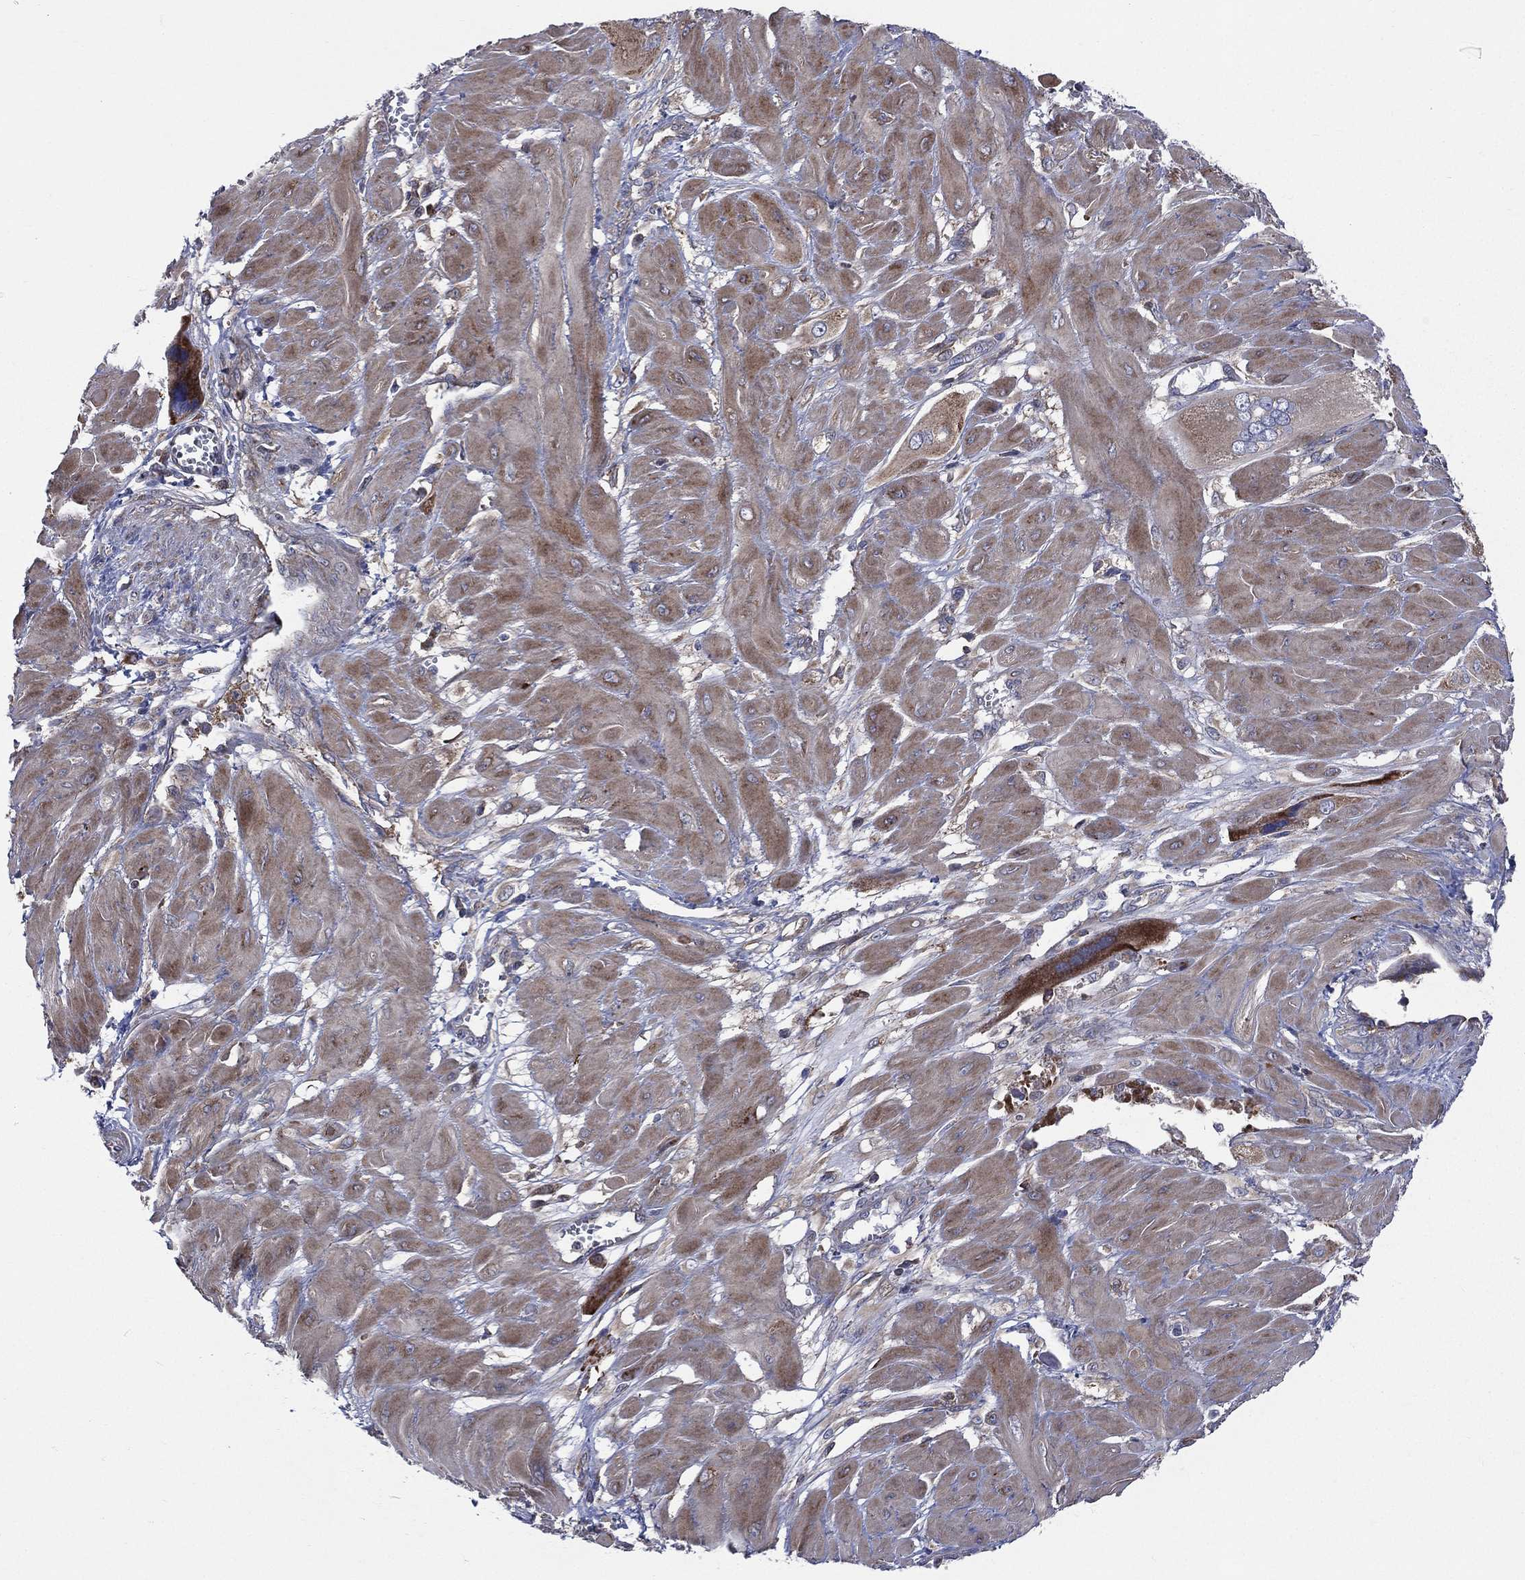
{"staining": {"intensity": "moderate", "quantity": ">75%", "location": "cytoplasmic/membranous"}, "tissue": "cervical cancer", "cell_type": "Tumor cells", "image_type": "cancer", "snomed": [{"axis": "morphology", "description": "Squamous cell carcinoma, NOS"}, {"axis": "topography", "description": "Cervix"}], "caption": "DAB (3,3'-diaminobenzidine) immunohistochemical staining of human cervical cancer (squamous cell carcinoma) demonstrates moderate cytoplasmic/membranous protein staining in about >75% of tumor cells.", "gene": "CCDC159", "patient": {"sex": "female", "age": 34}}